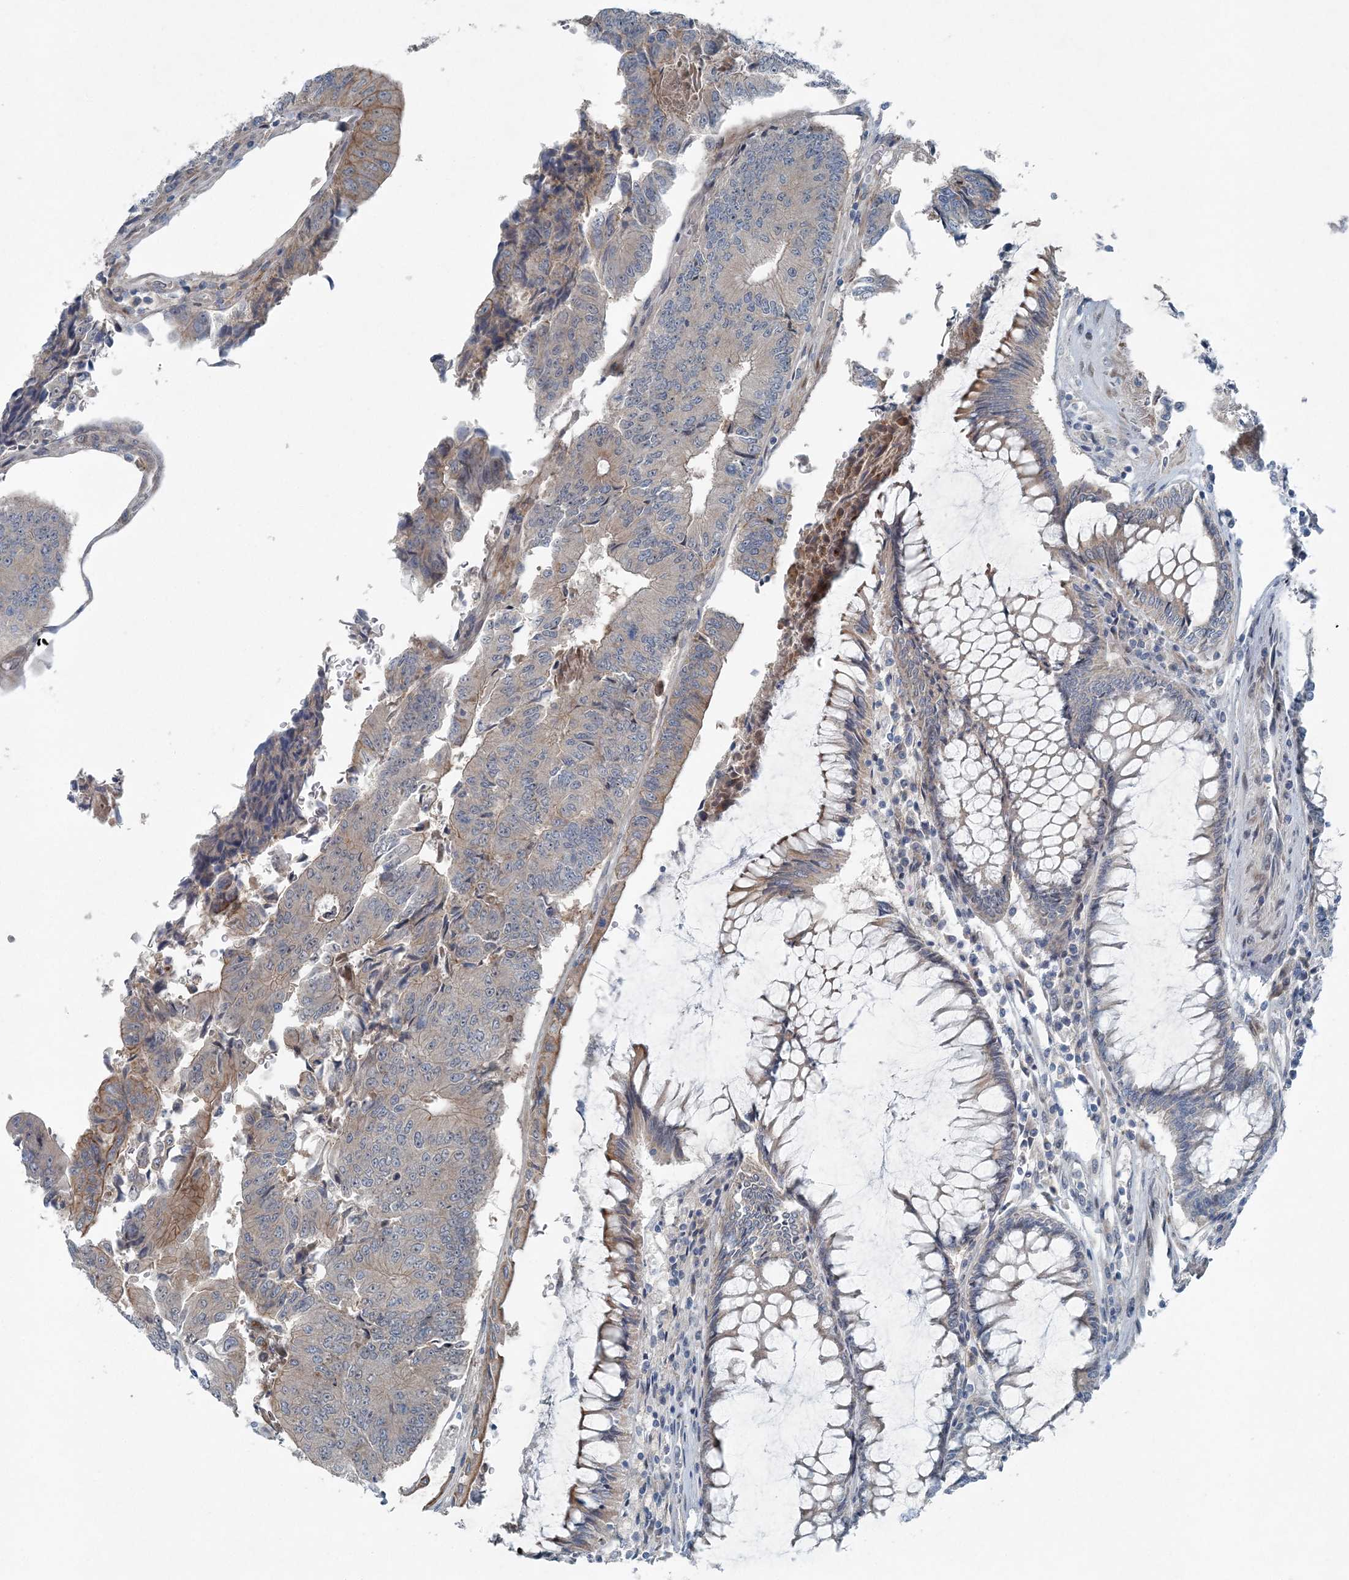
{"staining": {"intensity": "moderate", "quantity": "<25%", "location": "cytoplasmic/membranous"}, "tissue": "colorectal cancer", "cell_type": "Tumor cells", "image_type": "cancer", "snomed": [{"axis": "morphology", "description": "Adenocarcinoma, NOS"}, {"axis": "topography", "description": "Colon"}], "caption": "An immunohistochemistry (IHC) image of neoplastic tissue is shown. Protein staining in brown labels moderate cytoplasmic/membranous positivity in colorectal cancer within tumor cells. The staining is performed using DAB (3,3'-diaminobenzidine) brown chromogen to label protein expression. The nuclei are counter-stained blue using hematoxylin.", "gene": "KIAA1586", "patient": {"sex": "female", "age": 67}}